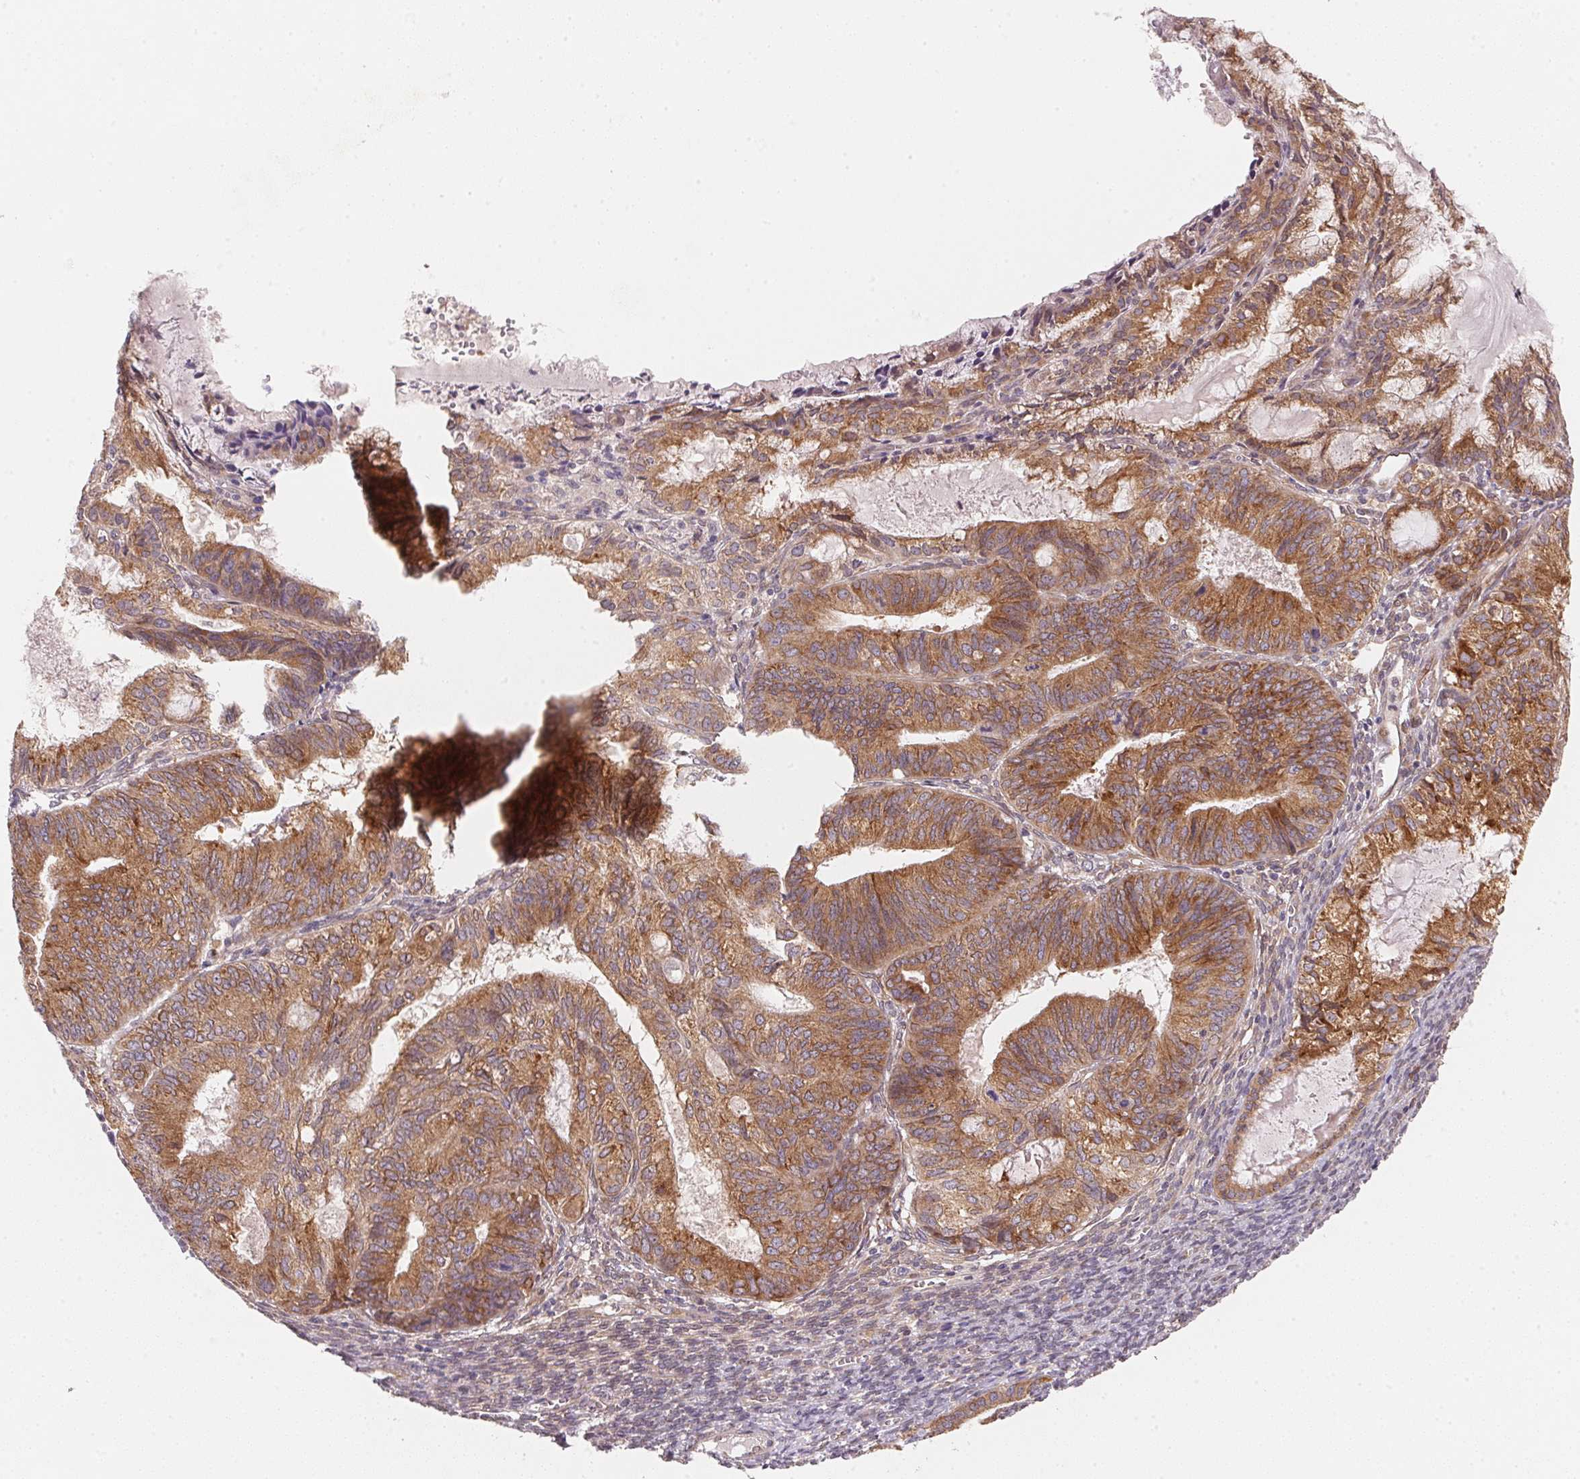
{"staining": {"intensity": "moderate", "quantity": ">75%", "location": "cytoplasmic/membranous"}, "tissue": "endometrial cancer", "cell_type": "Tumor cells", "image_type": "cancer", "snomed": [{"axis": "morphology", "description": "Adenocarcinoma, NOS"}, {"axis": "topography", "description": "Endometrium"}], "caption": "Protein expression analysis of adenocarcinoma (endometrial) displays moderate cytoplasmic/membranous staining in about >75% of tumor cells.", "gene": "EI24", "patient": {"sex": "female", "age": 86}}